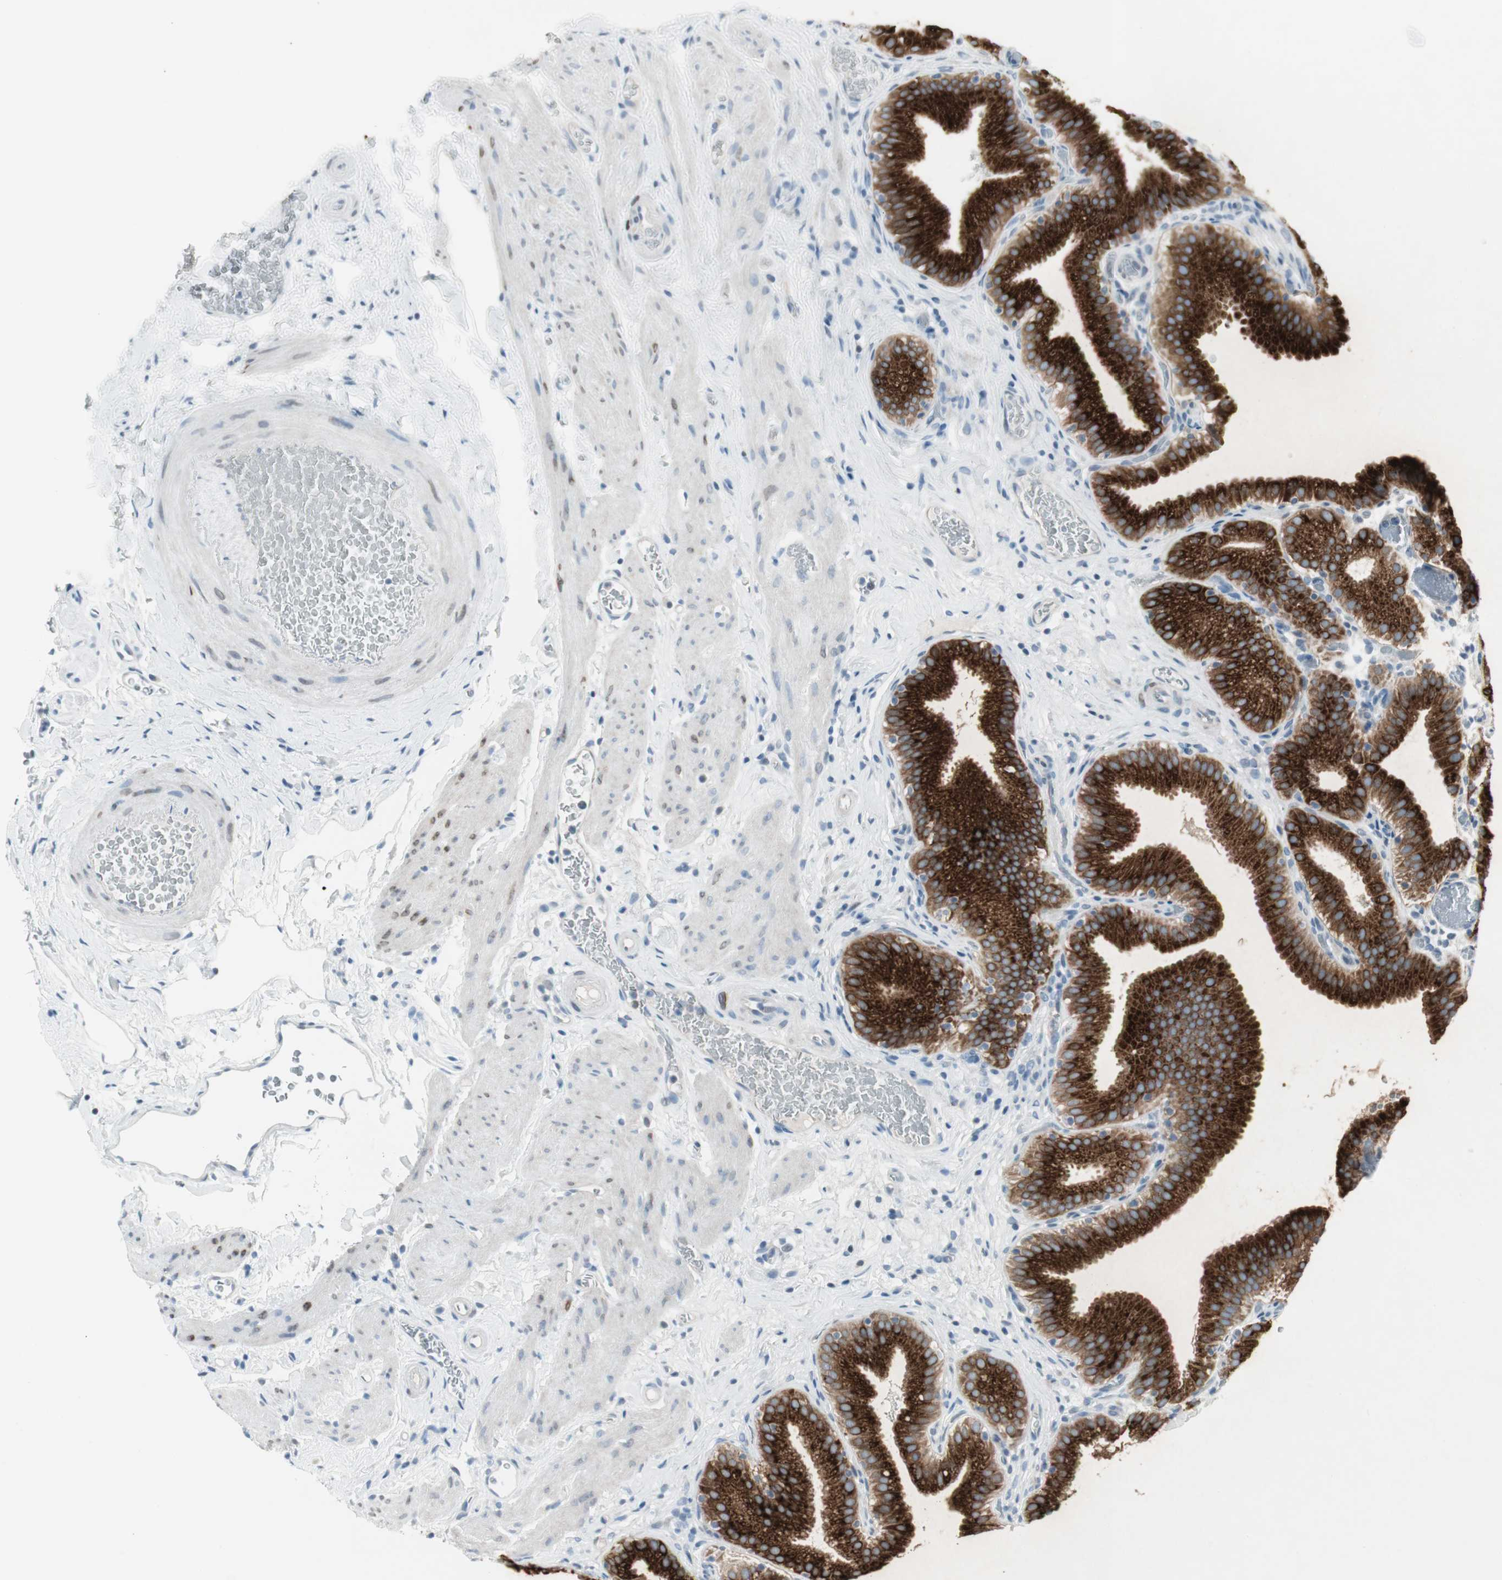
{"staining": {"intensity": "strong", "quantity": ">75%", "location": "cytoplasmic/membranous"}, "tissue": "gallbladder", "cell_type": "Glandular cells", "image_type": "normal", "snomed": [{"axis": "morphology", "description": "Normal tissue, NOS"}, {"axis": "topography", "description": "Gallbladder"}], "caption": "Immunohistochemistry (IHC) of normal gallbladder exhibits high levels of strong cytoplasmic/membranous staining in about >75% of glandular cells.", "gene": "AGR2", "patient": {"sex": "male", "age": 54}}